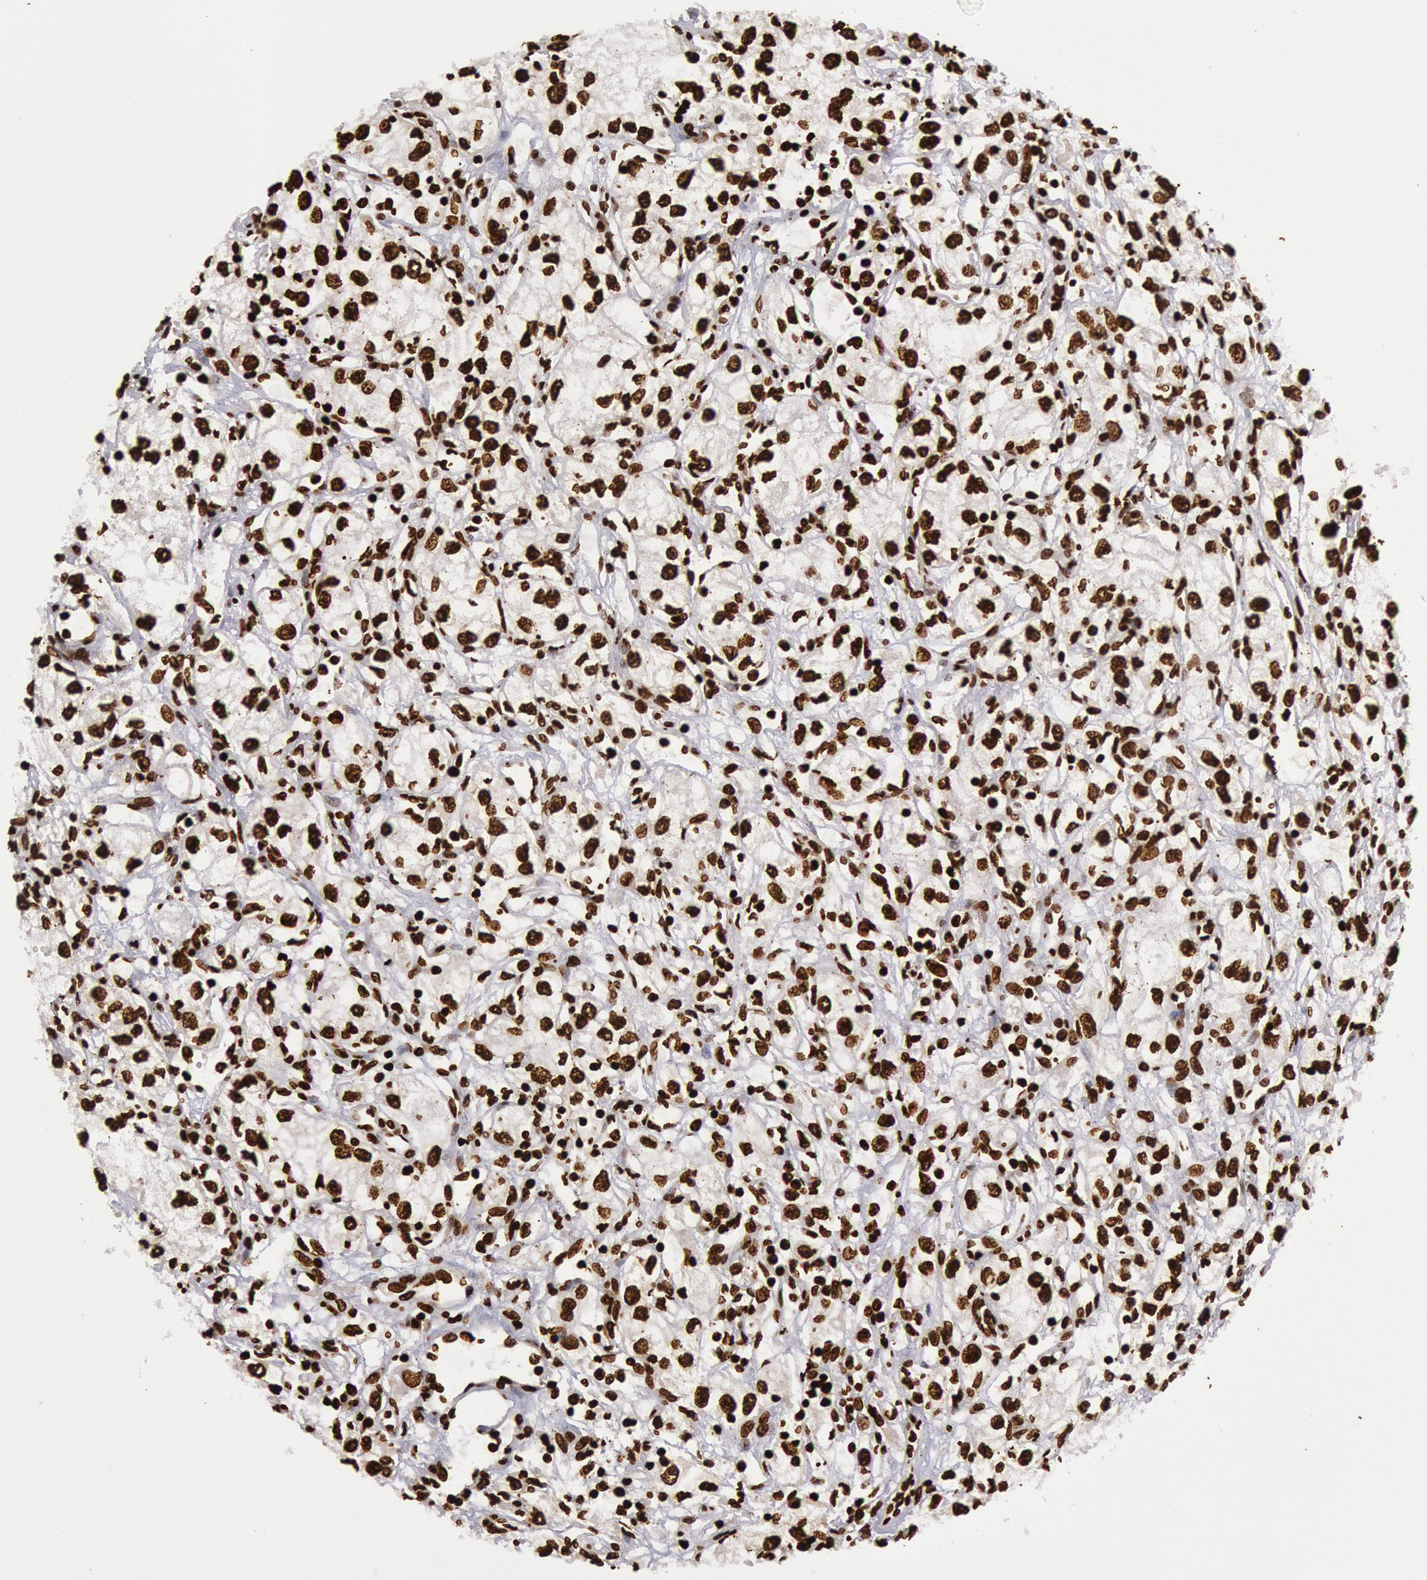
{"staining": {"intensity": "strong", "quantity": ">75%", "location": "nuclear"}, "tissue": "renal cancer", "cell_type": "Tumor cells", "image_type": "cancer", "snomed": [{"axis": "morphology", "description": "Adenocarcinoma, NOS"}, {"axis": "topography", "description": "Kidney"}], "caption": "Renal cancer tissue reveals strong nuclear positivity in approximately >75% of tumor cells (IHC, brightfield microscopy, high magnification).", "gene": "H3-4", "patient": {"sex": "male", "age": 57}}